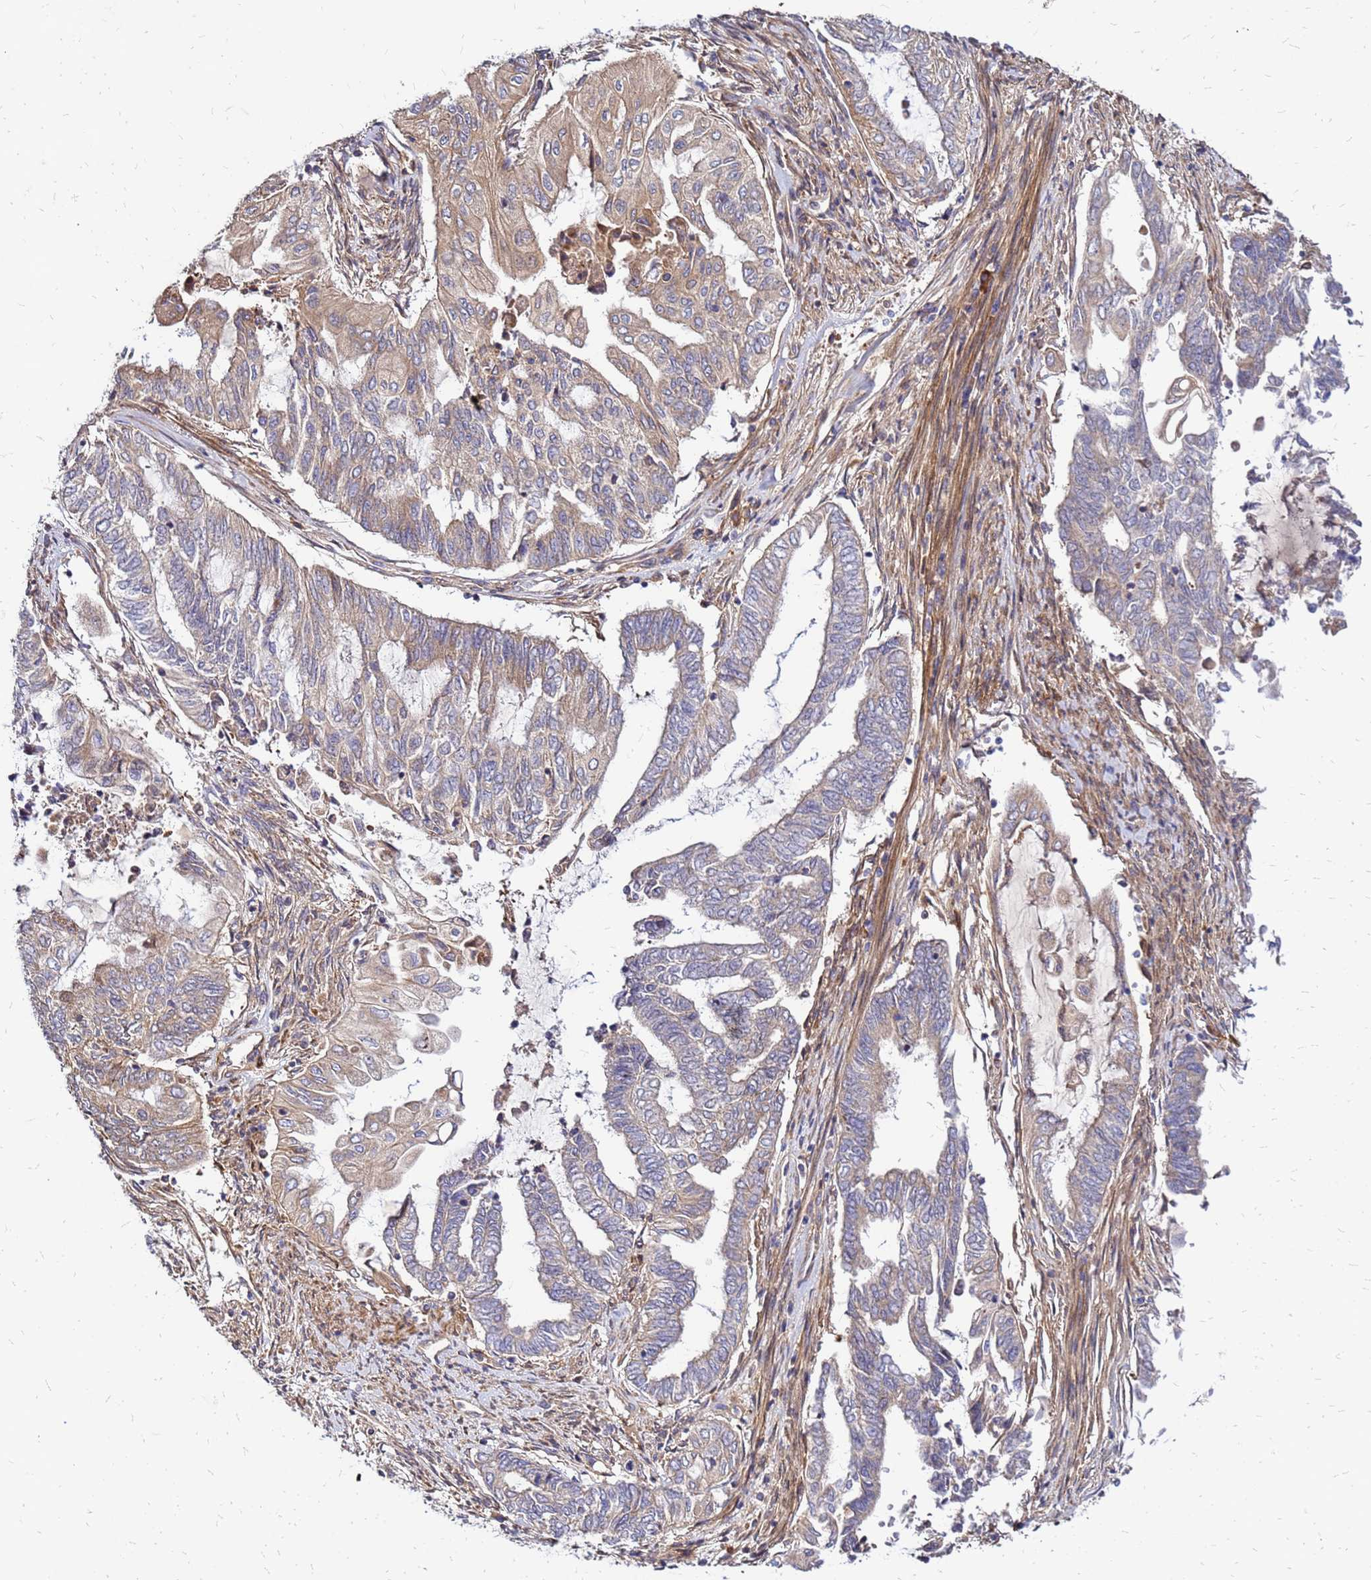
{"staining": {"intensity": "weak", "quantity": "<25%", "location": "cytoplasmic/membranous"}, "tissue": "endometrial cancer", "cell_type": "Tumor cells", "image_type": "cancer", "snomed": [{"axis": "morphology", "description": "Adenocarcinoma, NOS"}, {"axis": "topography", "description": "Uterus"}, {"axis": "topography", "description": "Endometrium"}], "caption": "A histopathology image of endometrial cancer (adenocarcinoma) stained for a protein shows no brown staining in tumor cells.", "gene": "CYBC1", "patient": {"sex": "female", "age": 70}}